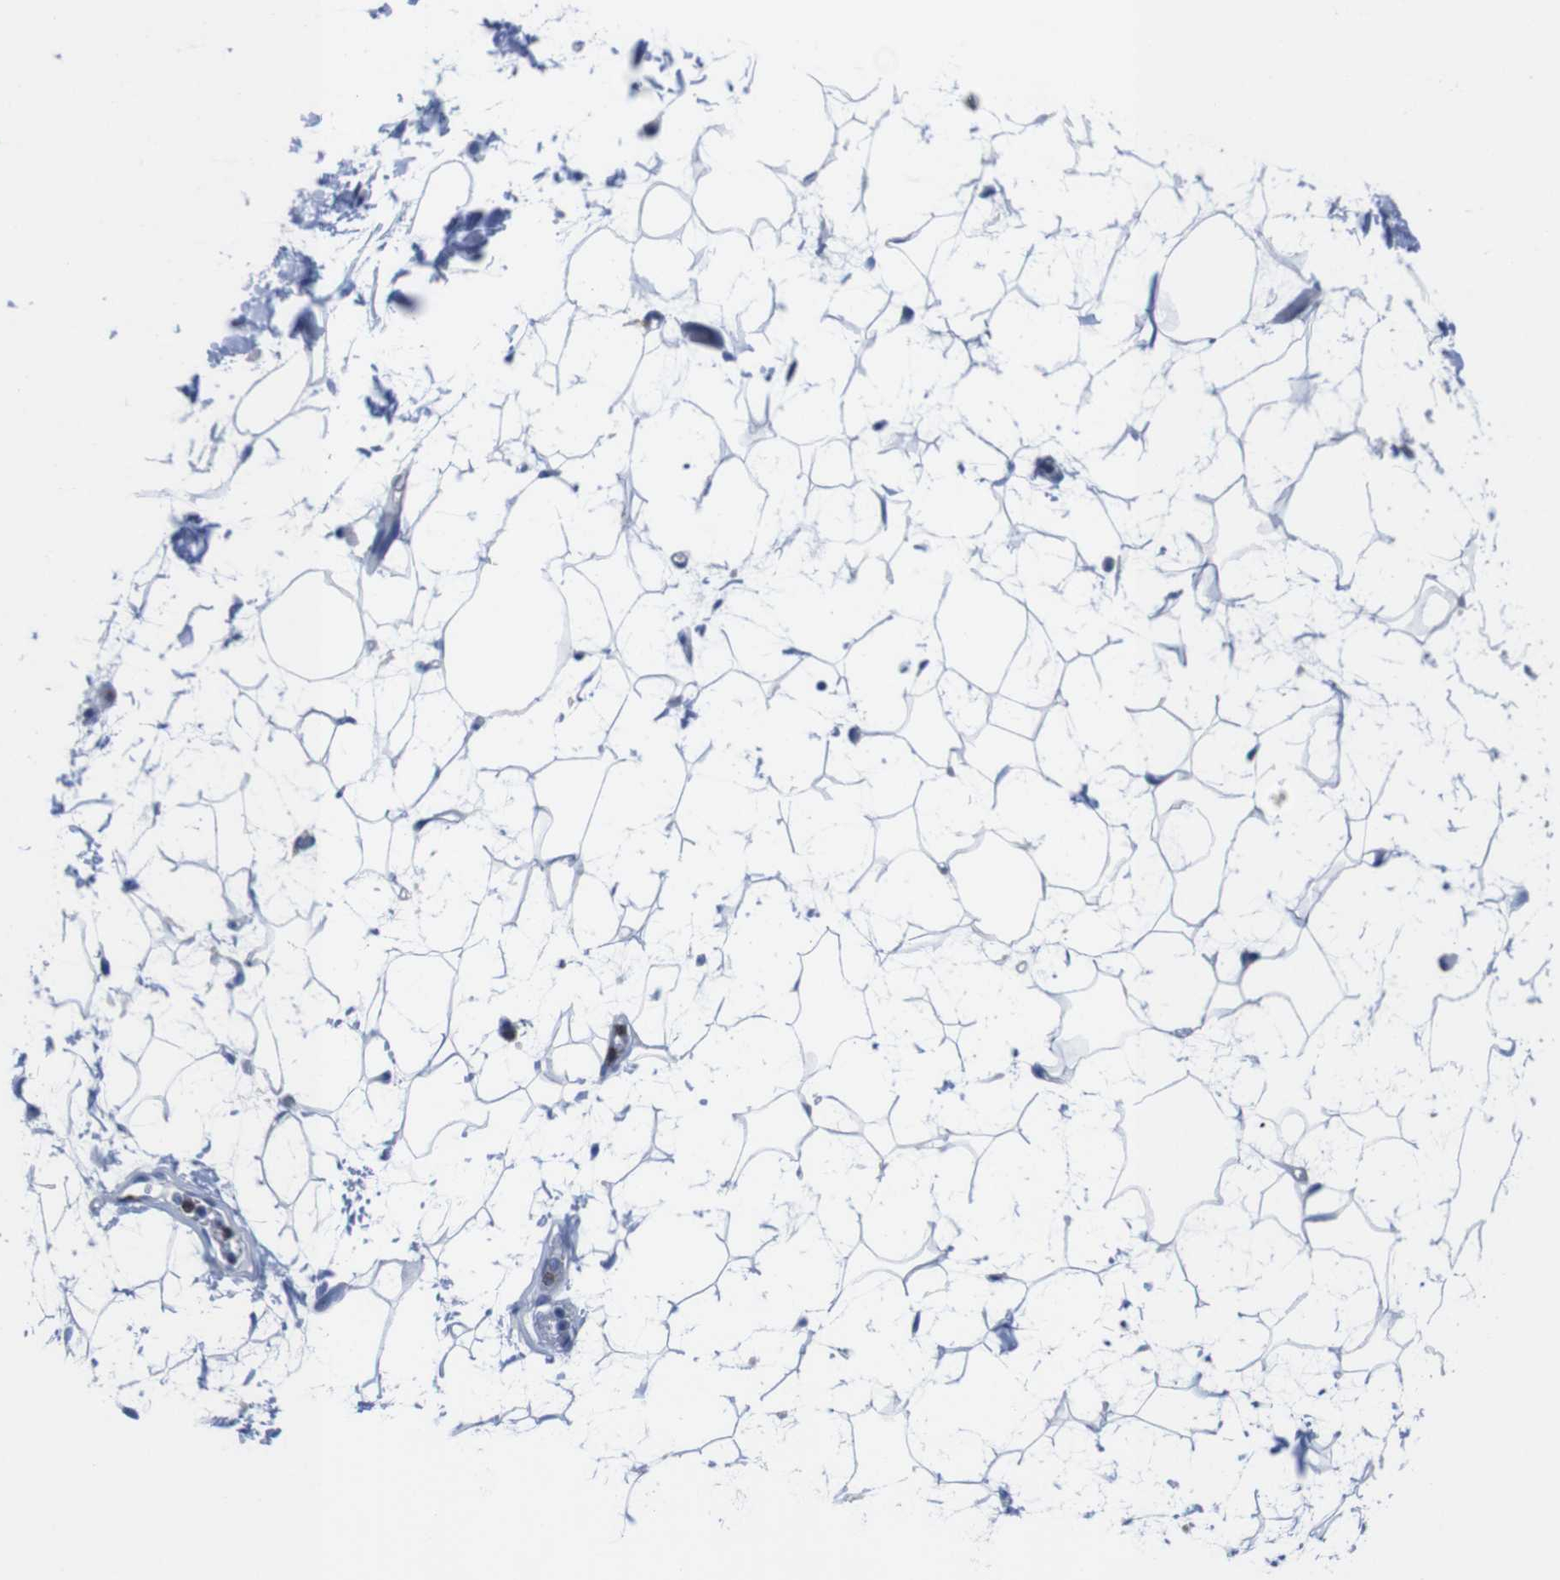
{"staining": {"intensity": "negative", "quantity": "none", "location": "none"}, "tissue": "adipose tissue", "cell_type": "Adipocytes", "image_type": "normal", "snomed": [{"axis": "morphology", "description": "Normal tissue, NOS"}, {"axis": "topography", "description": "Soft tissue"}], "caption": "A high-resolution histopathology image shows immunohistochemistry (IHC) staining of benign adipose tissue, which exhibits no significant staining in adipocytes.", "gene": "C1RL", "patient": {"sex": "male", "age": 72}}